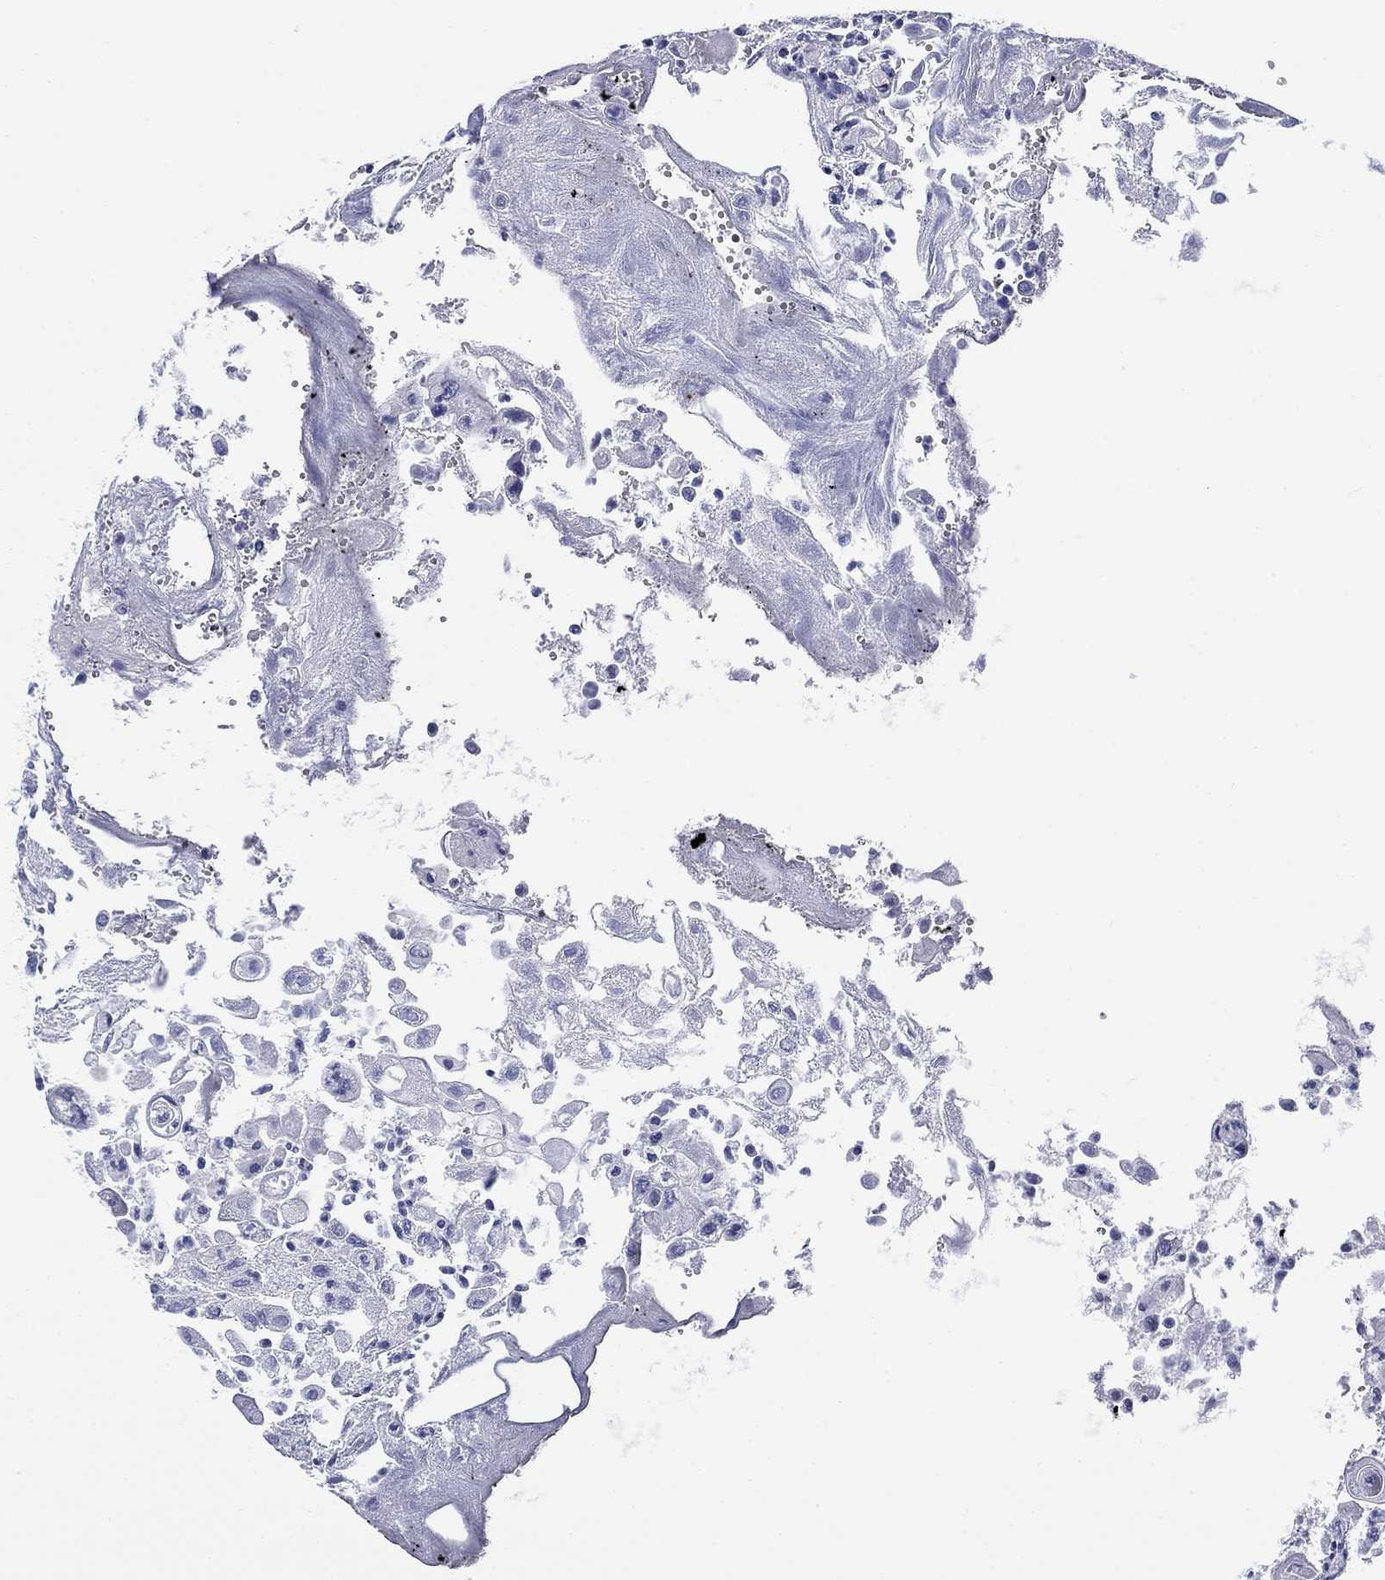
{"staining": {"intensity": "negative", "quantity": "none", "location": "none"}, "tissue": "urothelial cancer", "cell_type": "Tumor cells", "image_type": "cancer", "snomed": [{"axis": "morphology", "description": "Urothelial carcinoma, High grade"}, {"axis": "topography", "description": "Urinary bladder"}], "caption": "Tumor cells are negative for protein expression in human urothelial cancer.", "gene": "PTPRZ1", "patient": {"sex": "female", "age": 79}}